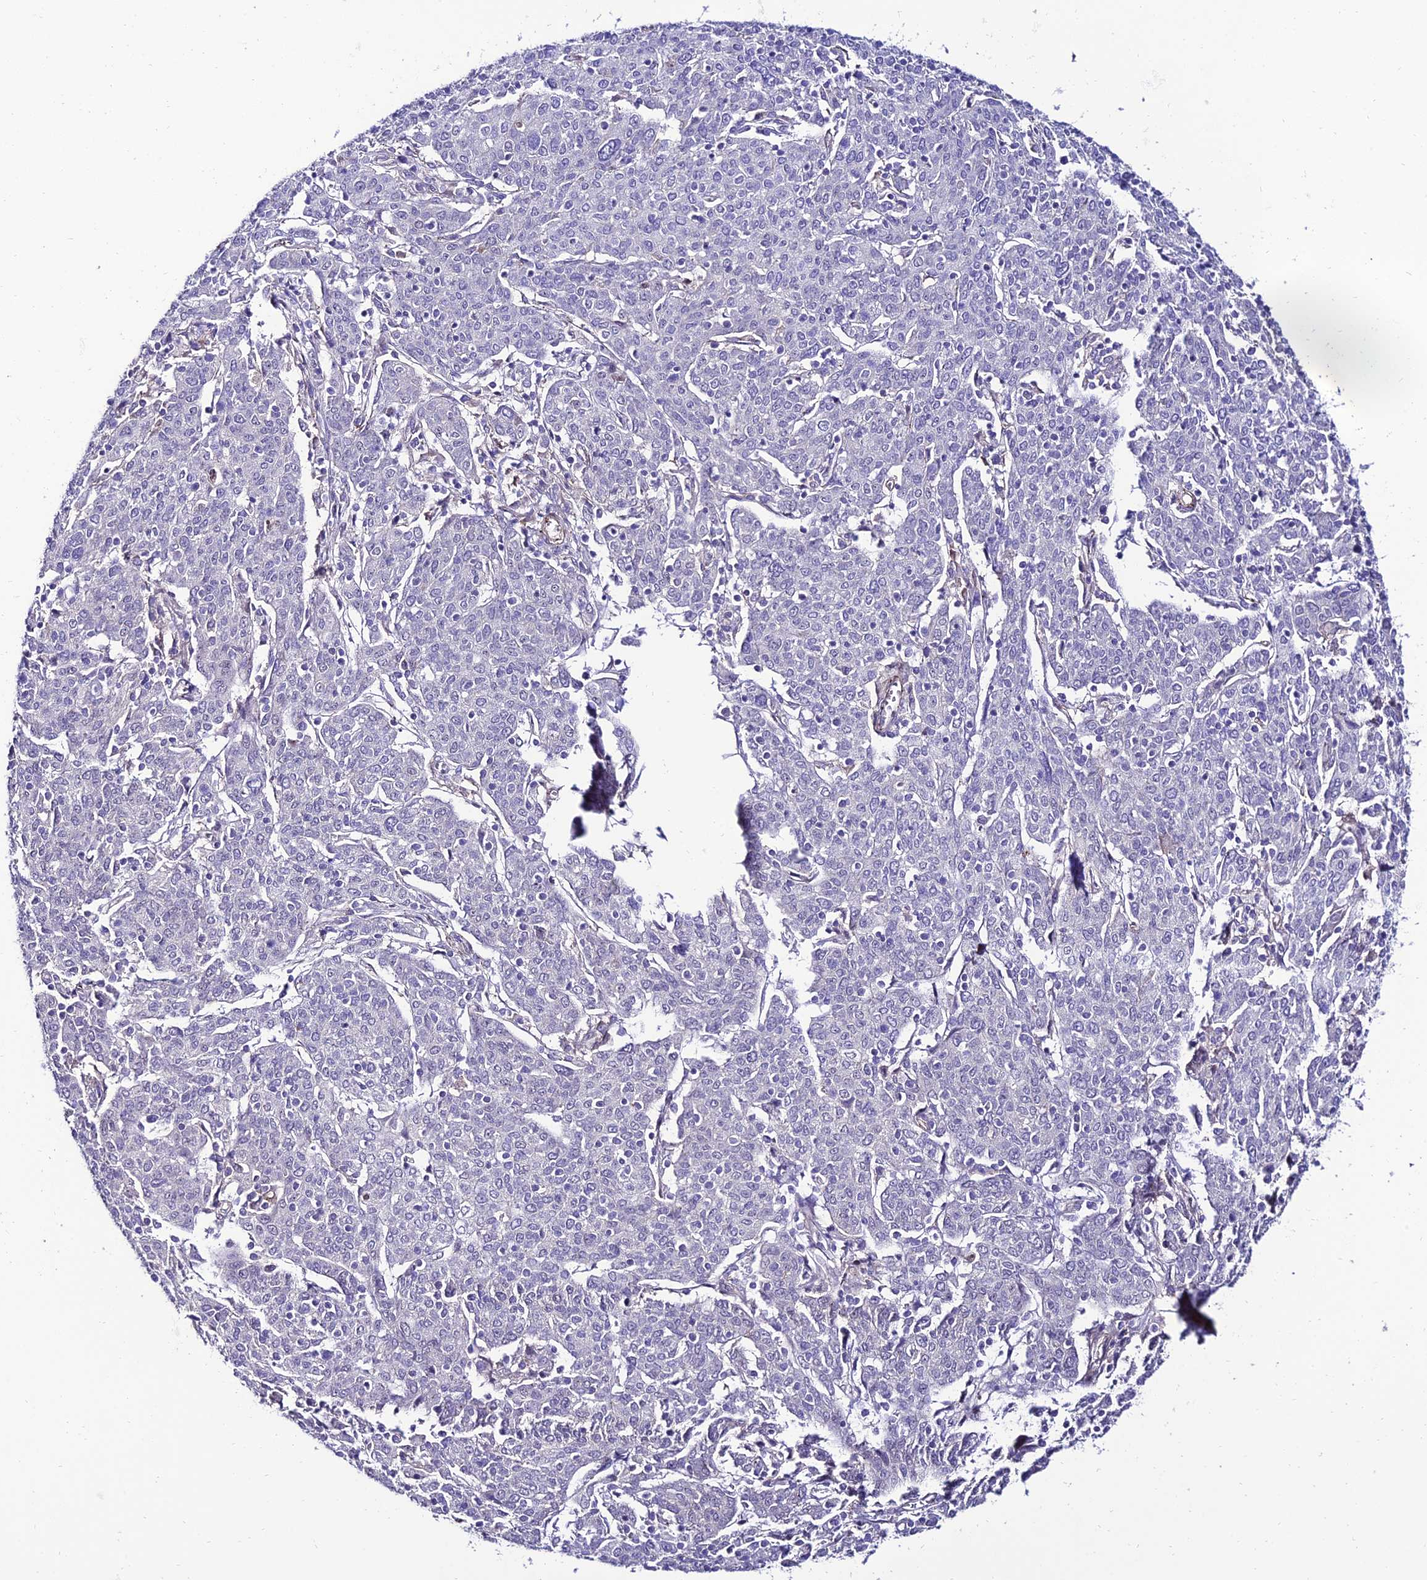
{"staining": {"intensity": "negative", "quantity": "none", "location": "none"}, "tissue": "cervical cancer", "cell_type": "Tumor cells", "image_type": "cancer", "snomed": [{"axis": "morphology", "description": "Squamous cell carcinoma, NOS"}, {"axis": "topography", "description": "Cervix"}], "caption": "Tumor cells are negative for protein expression in human squamous cell carcinoma (cervical).", "gene": "ALDH3B2", "patient": {"sex": "female", "age": 67}}